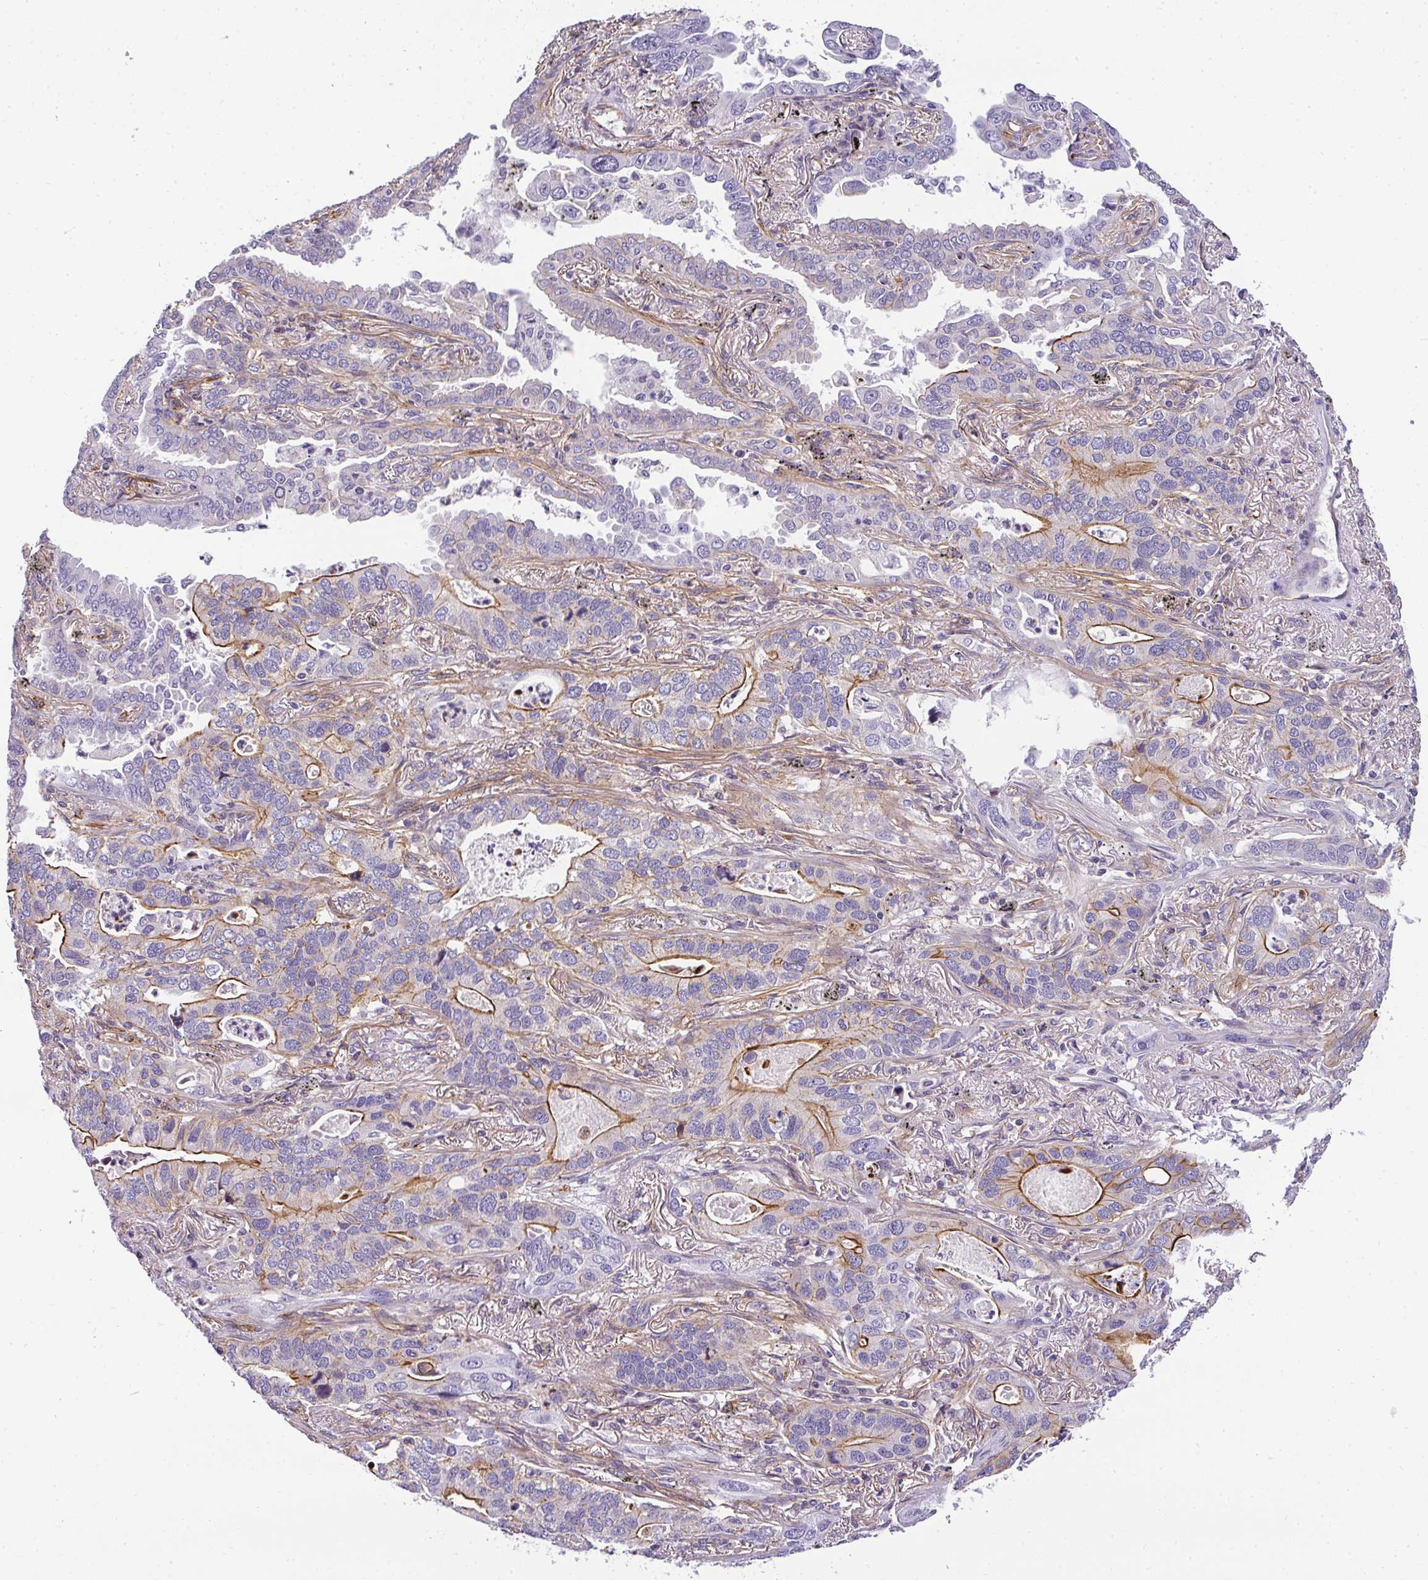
{"staining": {"intensity": "moderate", "quantity": "<25%", "location": "cytoplasmic/membranous"}, "tissue": "lung cancer", "cell_type": "Tumor cells", "image_type": "cancer", "snomed": [{"axis": "morphology", "description": "Adenocarcinoma, NOS"}, {"axis": "topography", "description": "Lung"}], "caption": "Human lung cancer stained for a protein (brown) demonstrates moderate cytoplasmic/membranous positive staining in about <25% of tumor cells.", "gene": "OR11H4", "patient": {"sex": "male", "age": 67}}